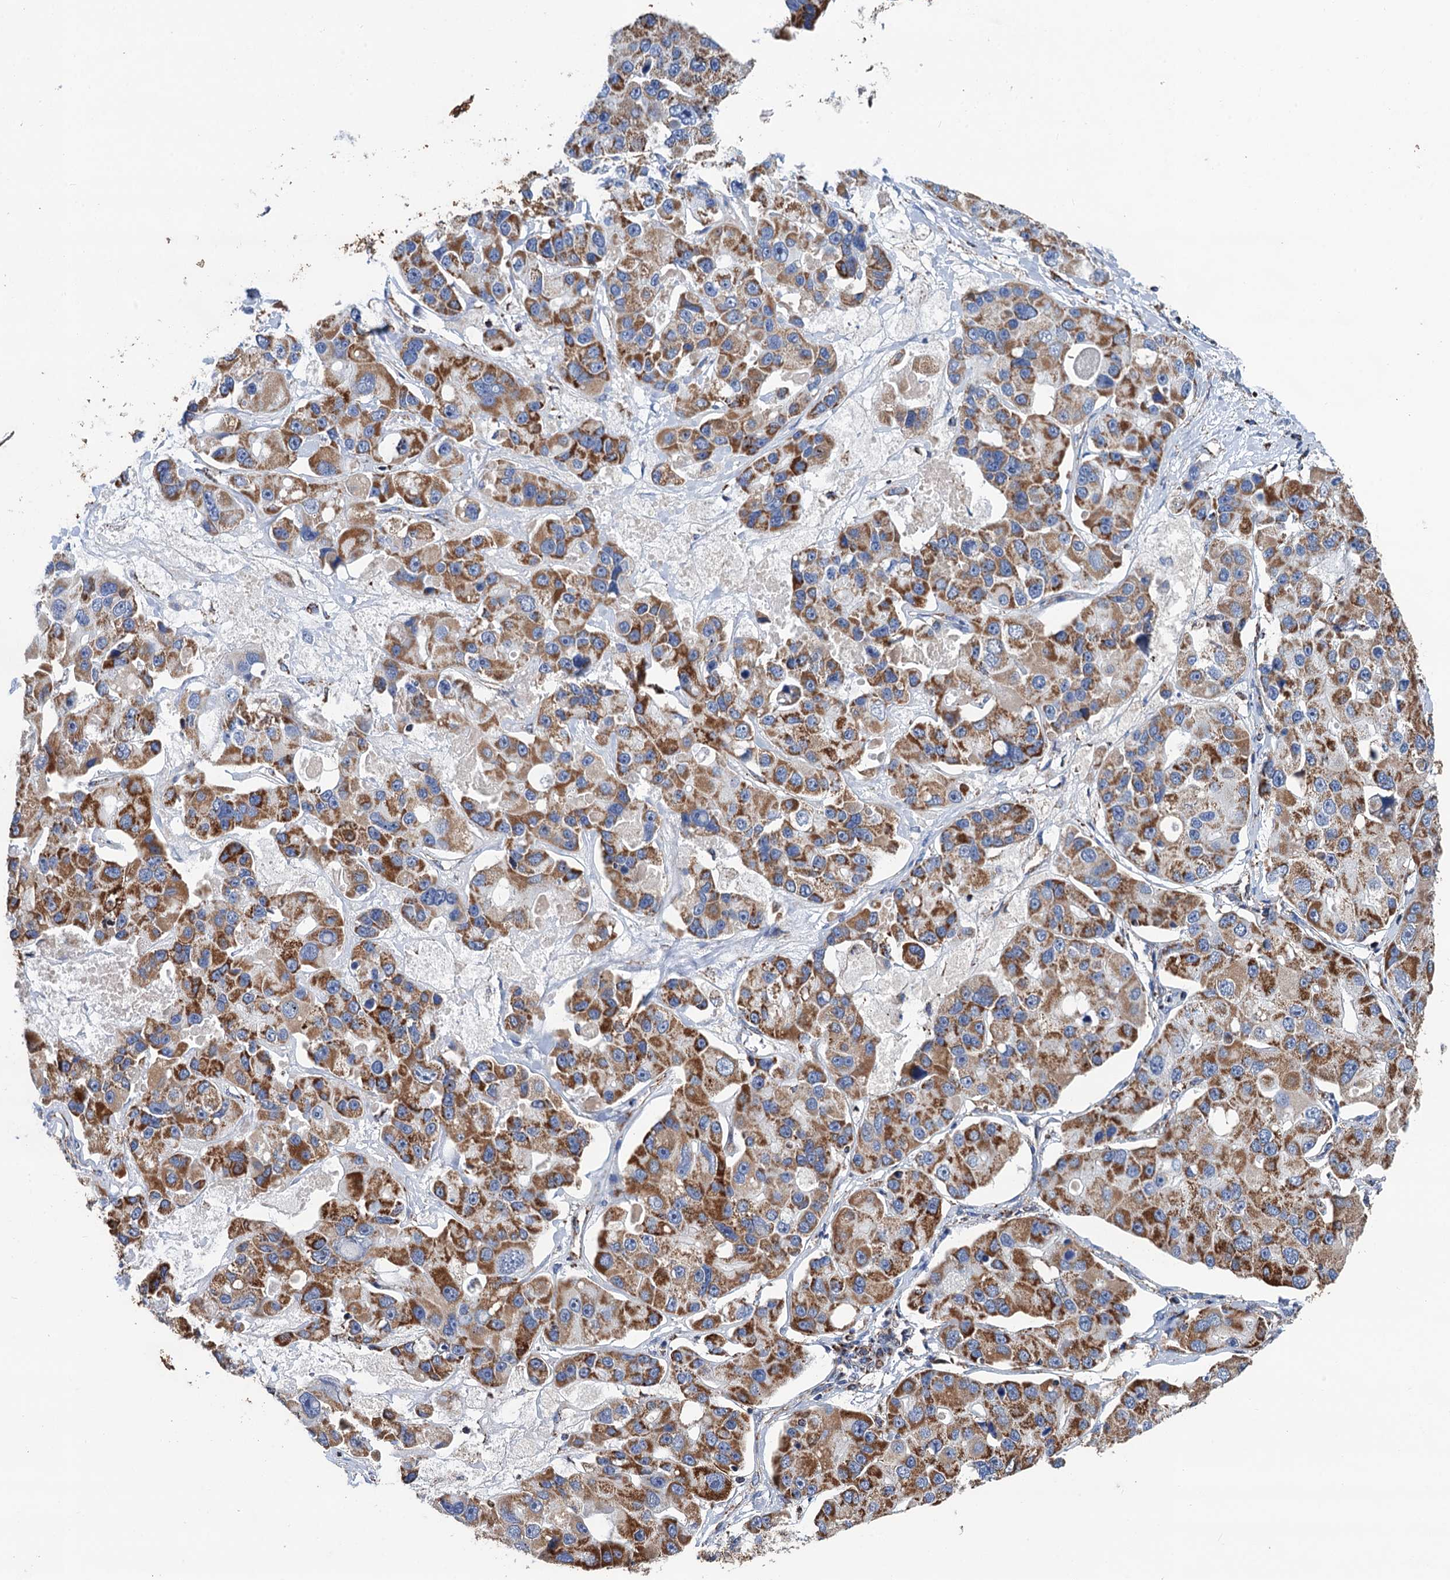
{"staining": {"intensity": "moderate", "quantity": ">75%", "location": "cytoplasmic/membranous"}, "tissue": "lung cancer", "cell_type": "Tumor cells", "image_type": "cancer", "snomed": [{"axis": "morphology", "description": "Adenocarcinoma, NOS"}, {"axis": "topography", "description": "Lung"}], "caption": "Immunohistochemistry micrograph of neoplastic tissue: human lung cancer stained using IHC displays medium levels of moderate protein expression localized specifically in the cytoplasmic/membranous of tumor cells, appearing as a cytoplasmic/membranous brown color.", "gene": "IVD", "patient": {"sex": "female", "age": 54}}